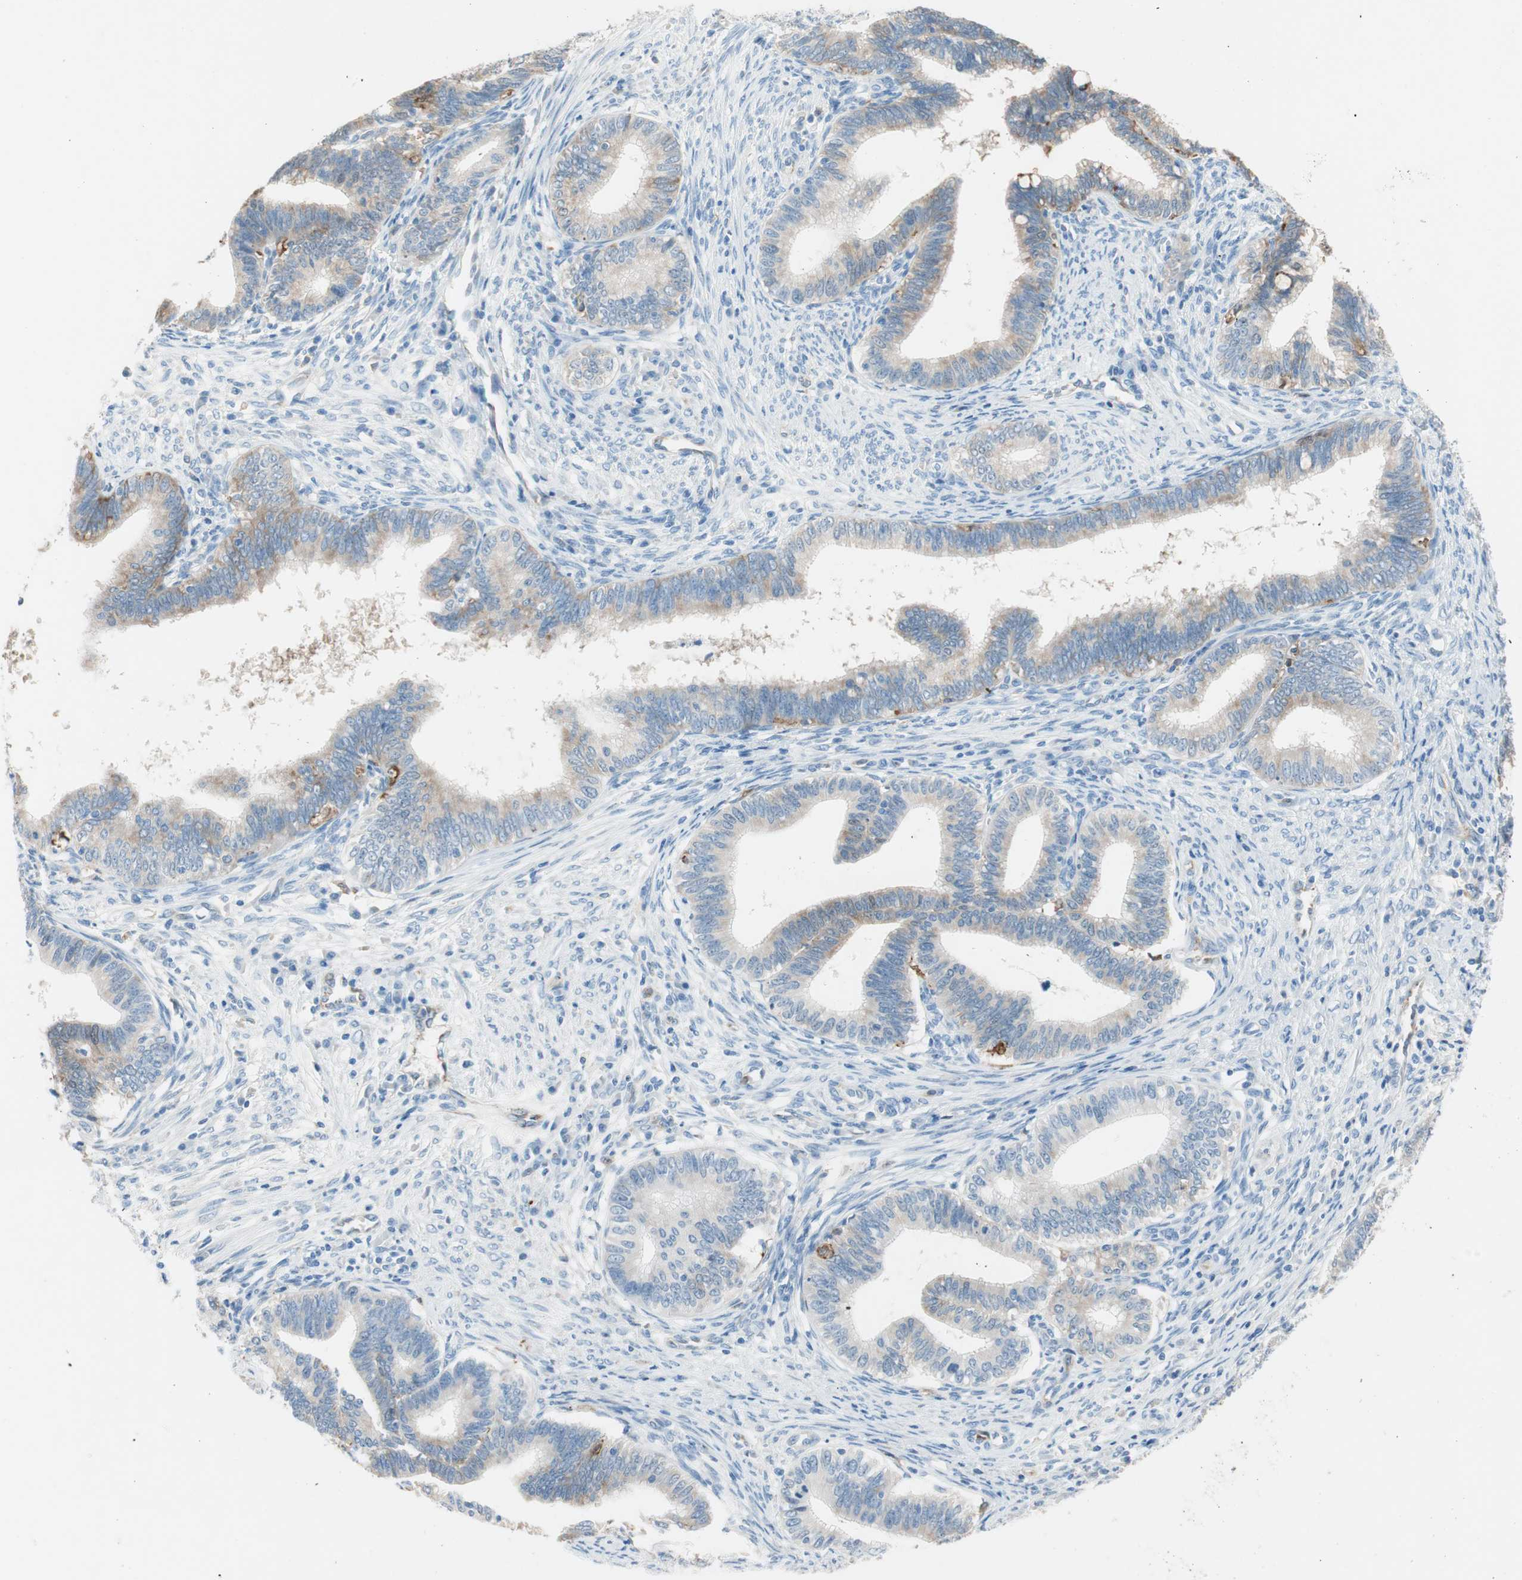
{"staining": {"intensity": "weak", "quantity": "25%-75%", "location": "cytoplasmic/membranous"}, "tissue": "cervical cancer", "cell_type": "Tumor cells", "image_type": "cancer", "snomed": [{"axis": "morphology", "description": "Adenocarcinoma, NOS"}, {"axis": "topography", "description": "Cervix"}], "caption": "Cervical cancer (adenocarcinoma) tissue shows weak cytoplasmic/membranous staining in approximately 25%-75% of tumor cells, visualized by immunohistochemistry.", "gene": "GLUL", "patient": {"sex": "female", "age": 36}}